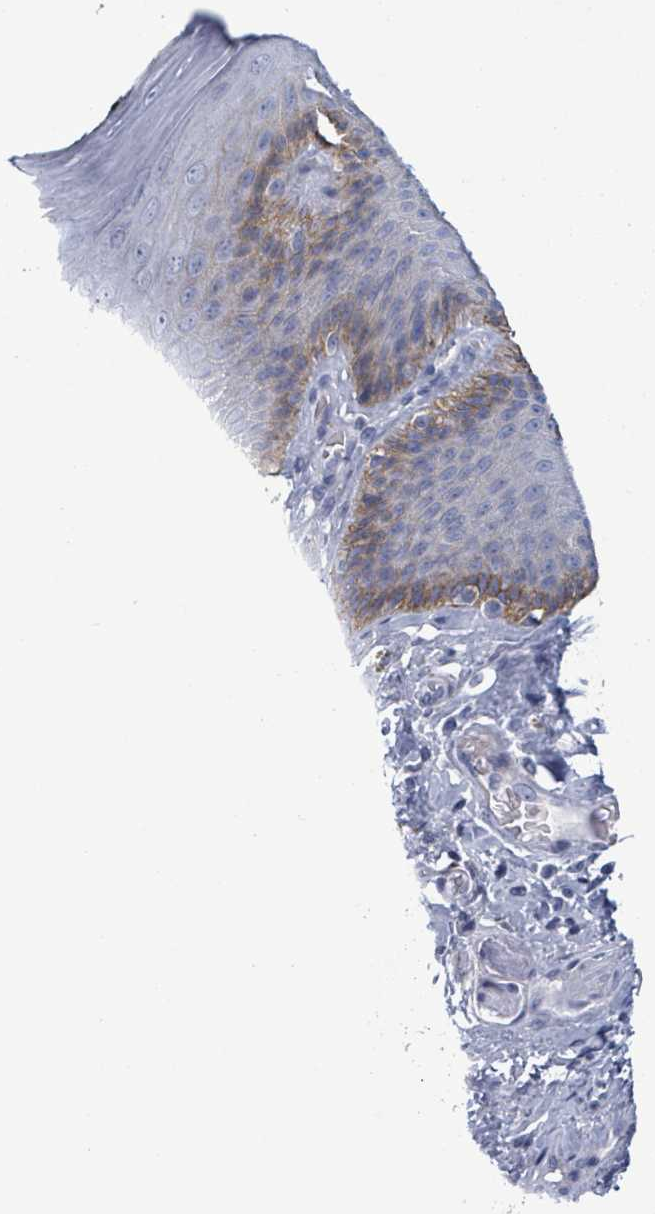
{"staining": {"intensity": "moderate", "quantity": "<25%", "location": "cytoplasmic/membranous"}, "tissue": "skin", "cell_type": "Epidermal cells", "image_type": "normal", "snomed": [{"axis": "morphology", "description": "Normal tissue, NOS"}, {"axis": "topography", "description": "Anal"}, {"axis": "topography", "description": "Peripheral nerve tissue"}], "caption": "About <25% of epidermal cells in benign skin display moderate cytoplasmic/membranous protein positivity as visualized by brown immunohistochemical staining.", "gene": "BSG", "patient": {"sex": "male", "age": 53}}